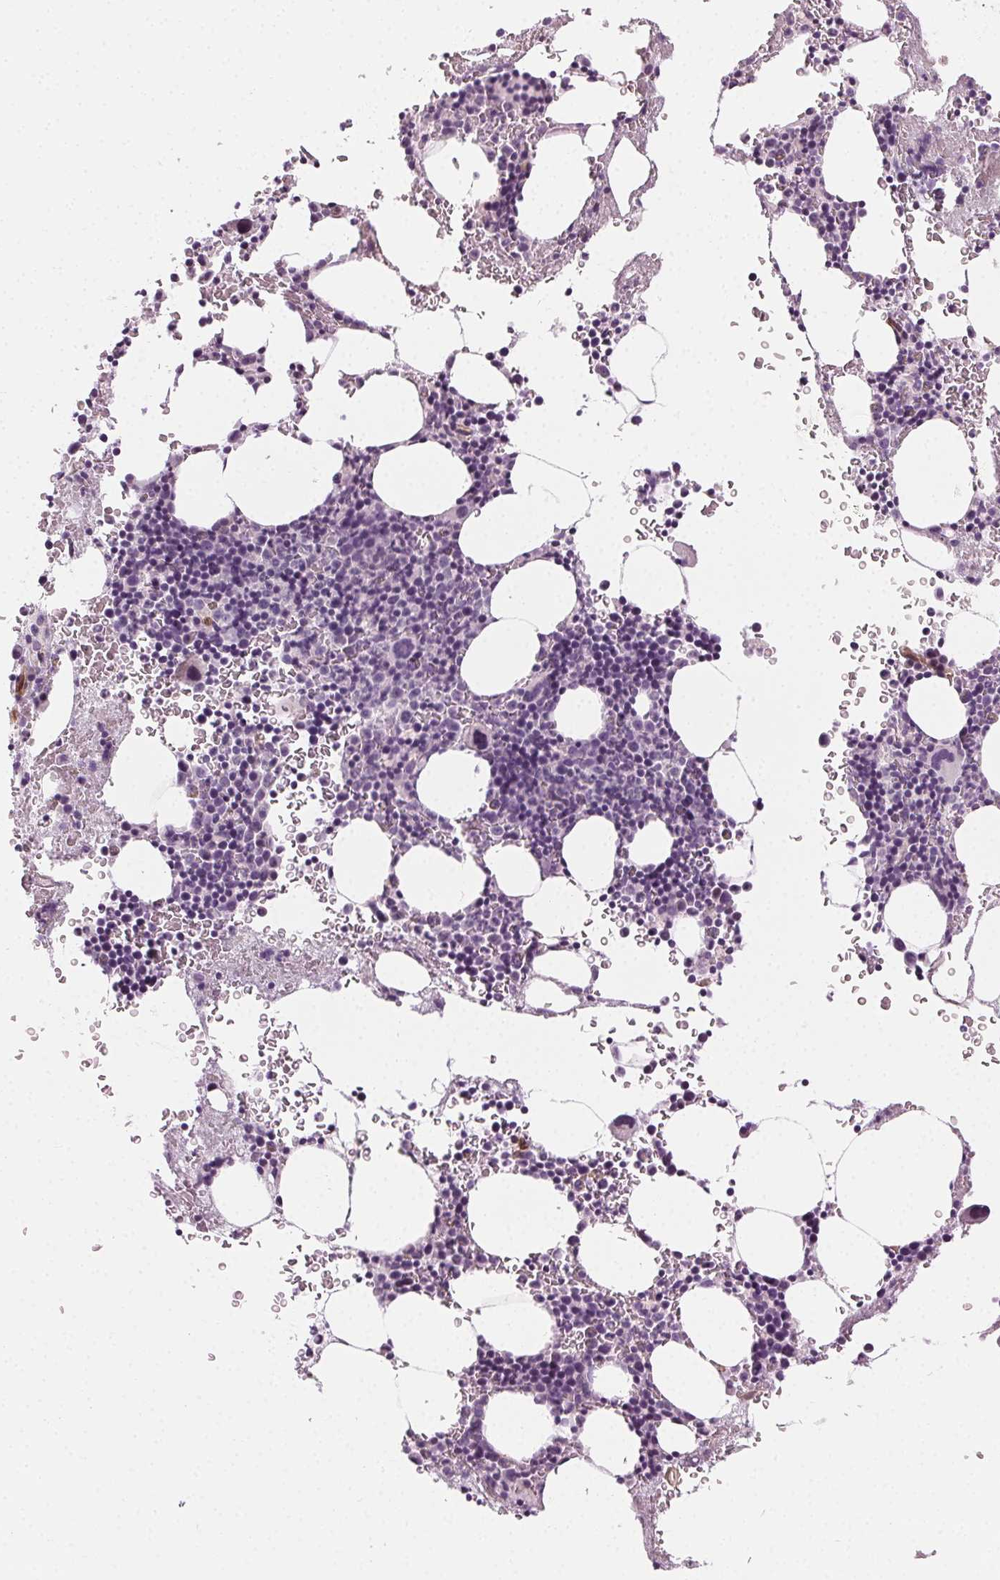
{"staining": {"intensity": "negative", "quantity": "none", "location": "none"}, "tissue": "bone marrow", "cell_type": "Hematopoietic cells", "image_type": "normal", "snomed": [{"axis": "morphology", "description": "Normal tissue, NOS"}, {"axis": "topography", "description": "Bone marrow"}], "caption": "IHC histopathology image of unremarkable bone marrow: human bone marrow stained with DAB (3,3'-diaminobenzidine) shows no significant protein expression in hematopoietic cells. (Brightfield microscopy of DAB (3,3'-diaminobenzidine) immunohistochemistry (IHC) at high magnification).", "gene": "AIF1L", "patient": {"sex": "male", "age": 77}}